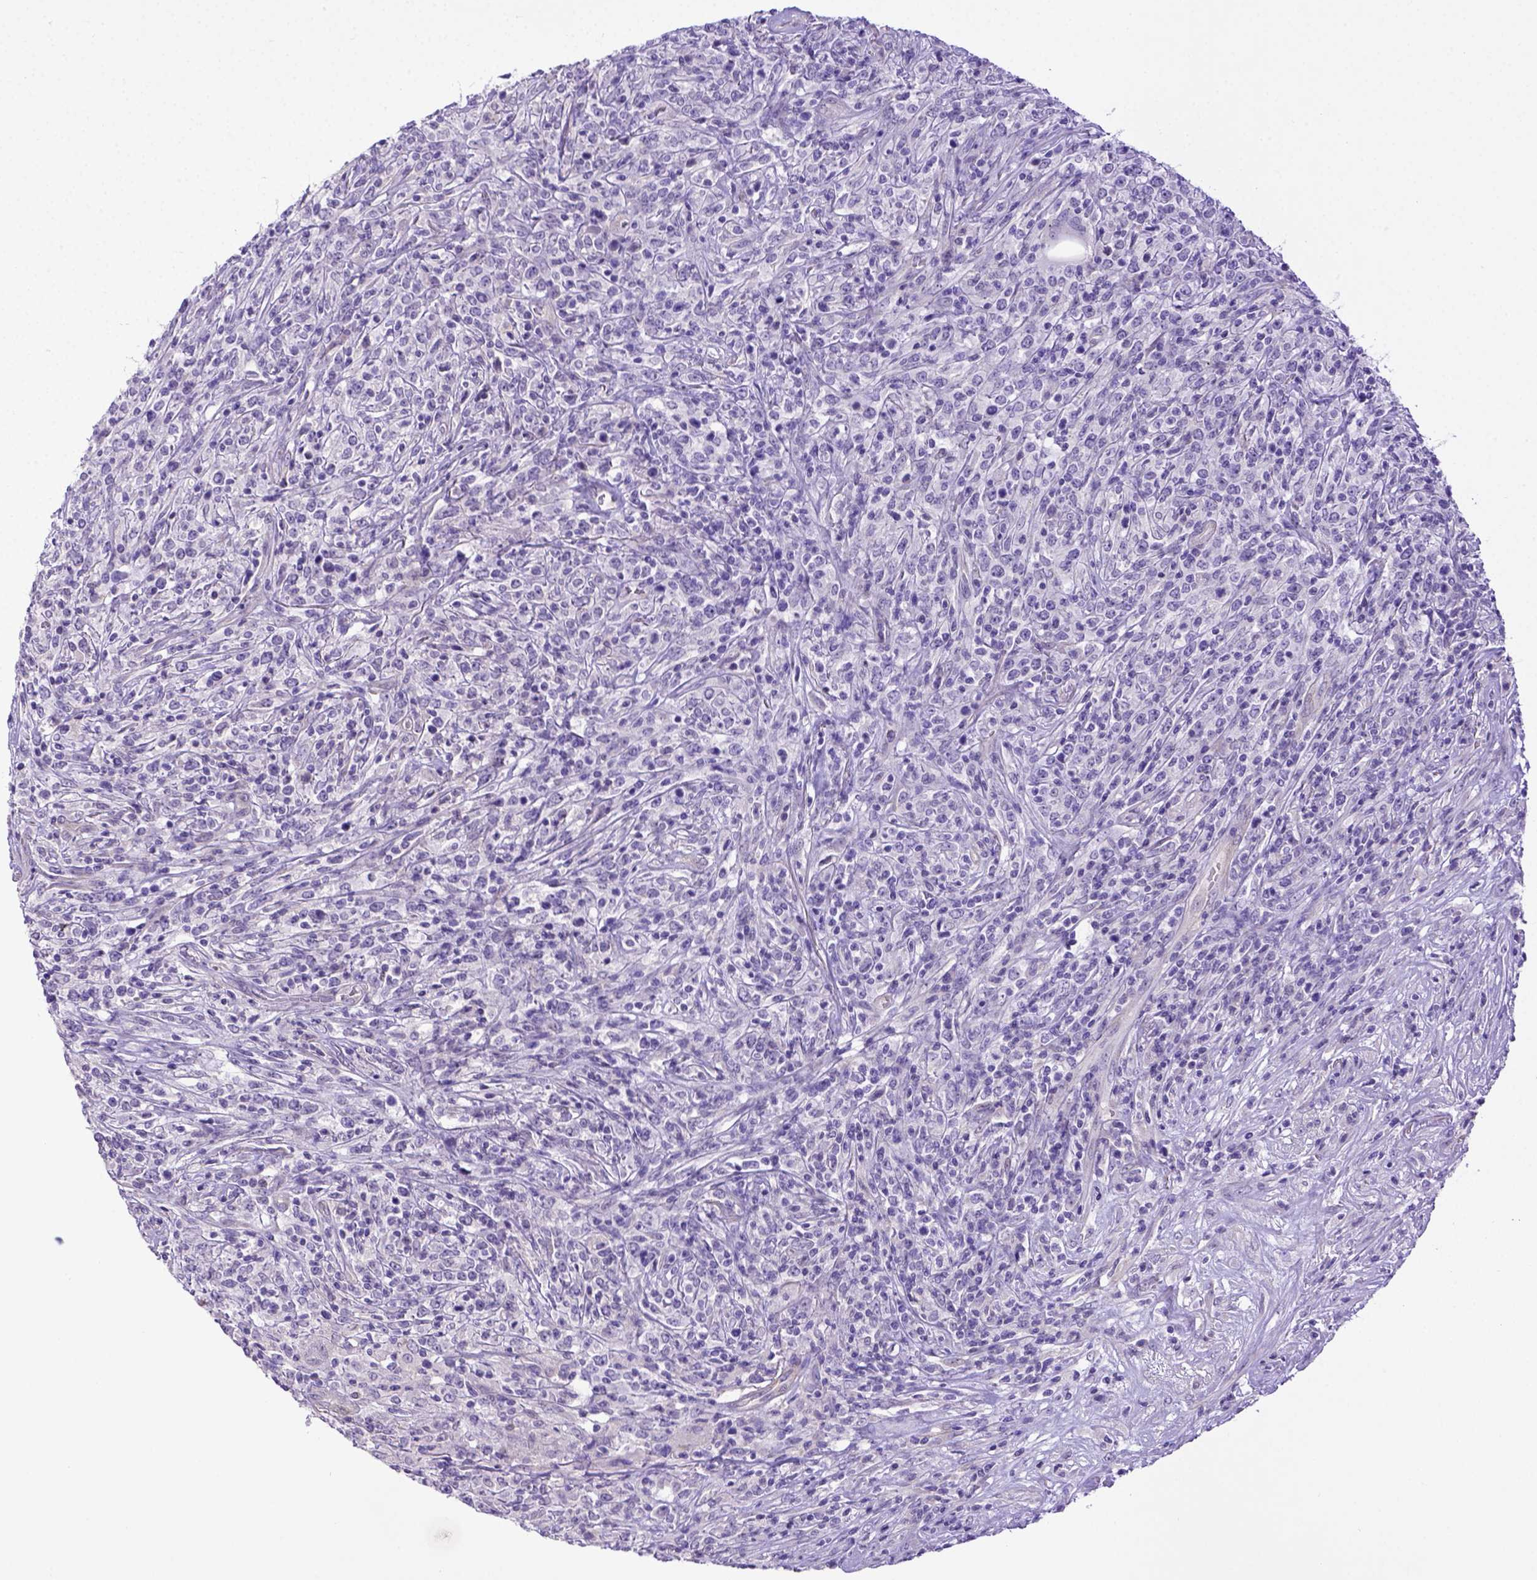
{"staining": {"intensity": "negative", "quantity": "none", "location": "none"}, "tissue": "lymphoma", "cell_type": "Tumor cells", "image_type": "cancer", "snomed": [{"axis": "morphology", "description": "Malignant lymphoma, non-Hodgkin's type, High grade"}, {"axis": "topography", "description": "Lung"}], "caption": "Immunohistochemistry of human lymphoma exhibits no staining in tumor cells.", "gene": "BTN1A1", "patient": {"sex": "male", "age": 79}}